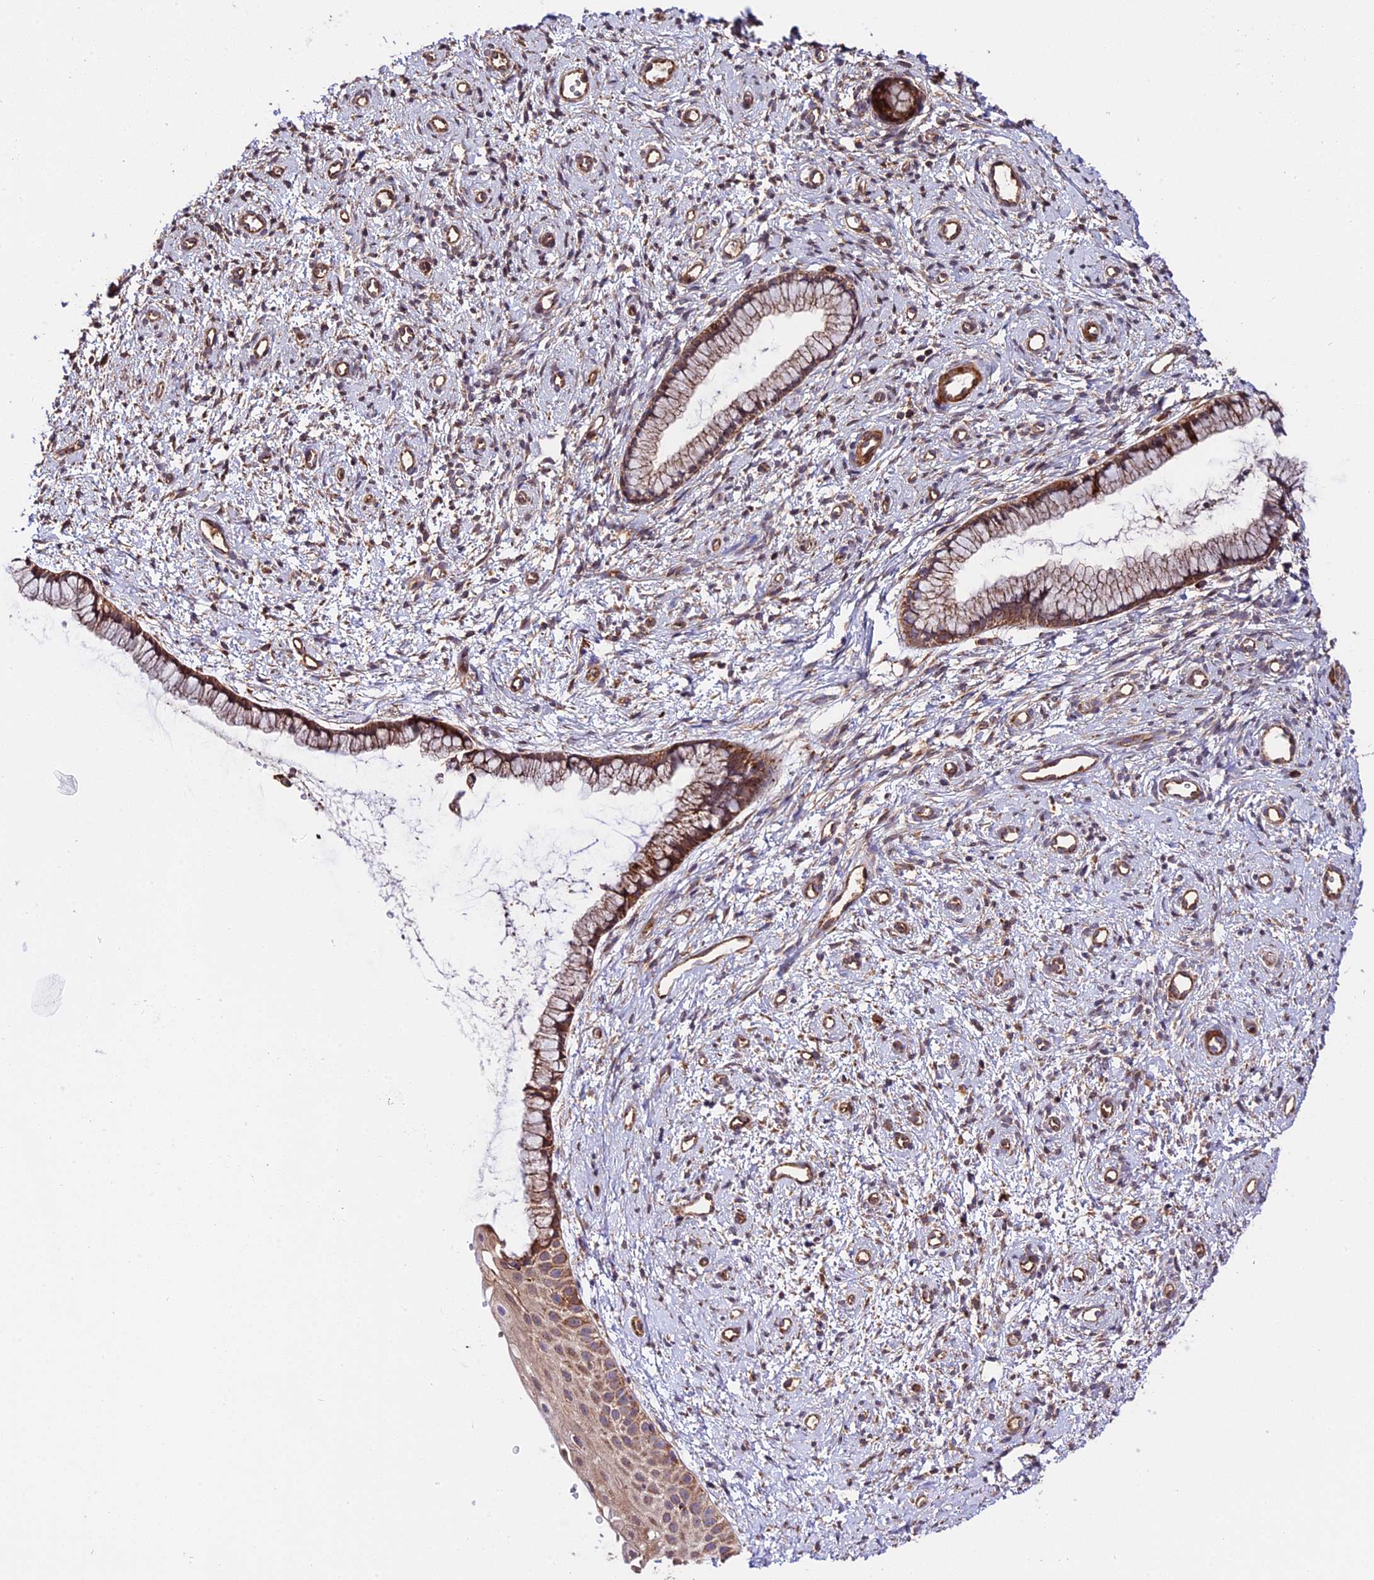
{"staining": {"intensity": "moderate", "quantity": ">75%", "location": "cytoplasmic/membranous"}, "tissue": "cervix", "cell_type": "Glandular cells", "image_type": "normal", "snomed": [{"axis": "morphology", "description": "Normal tissue, NOS"}, {"axis": "topography", "description": "Cervix"}], "caption": "Moderate cytoplasmic/membranous protein staining is present in about >75% of glandular cells in cervix. The staining was performed using DAB (3,3'-diaminobenzidine) to visualize the protein expression in brown, while the nuclei were stained in blue with hematoxylin (Magnification: 20x).", "gene": "HERPUD1", "patient": {"sex": "female", "age": 57}}